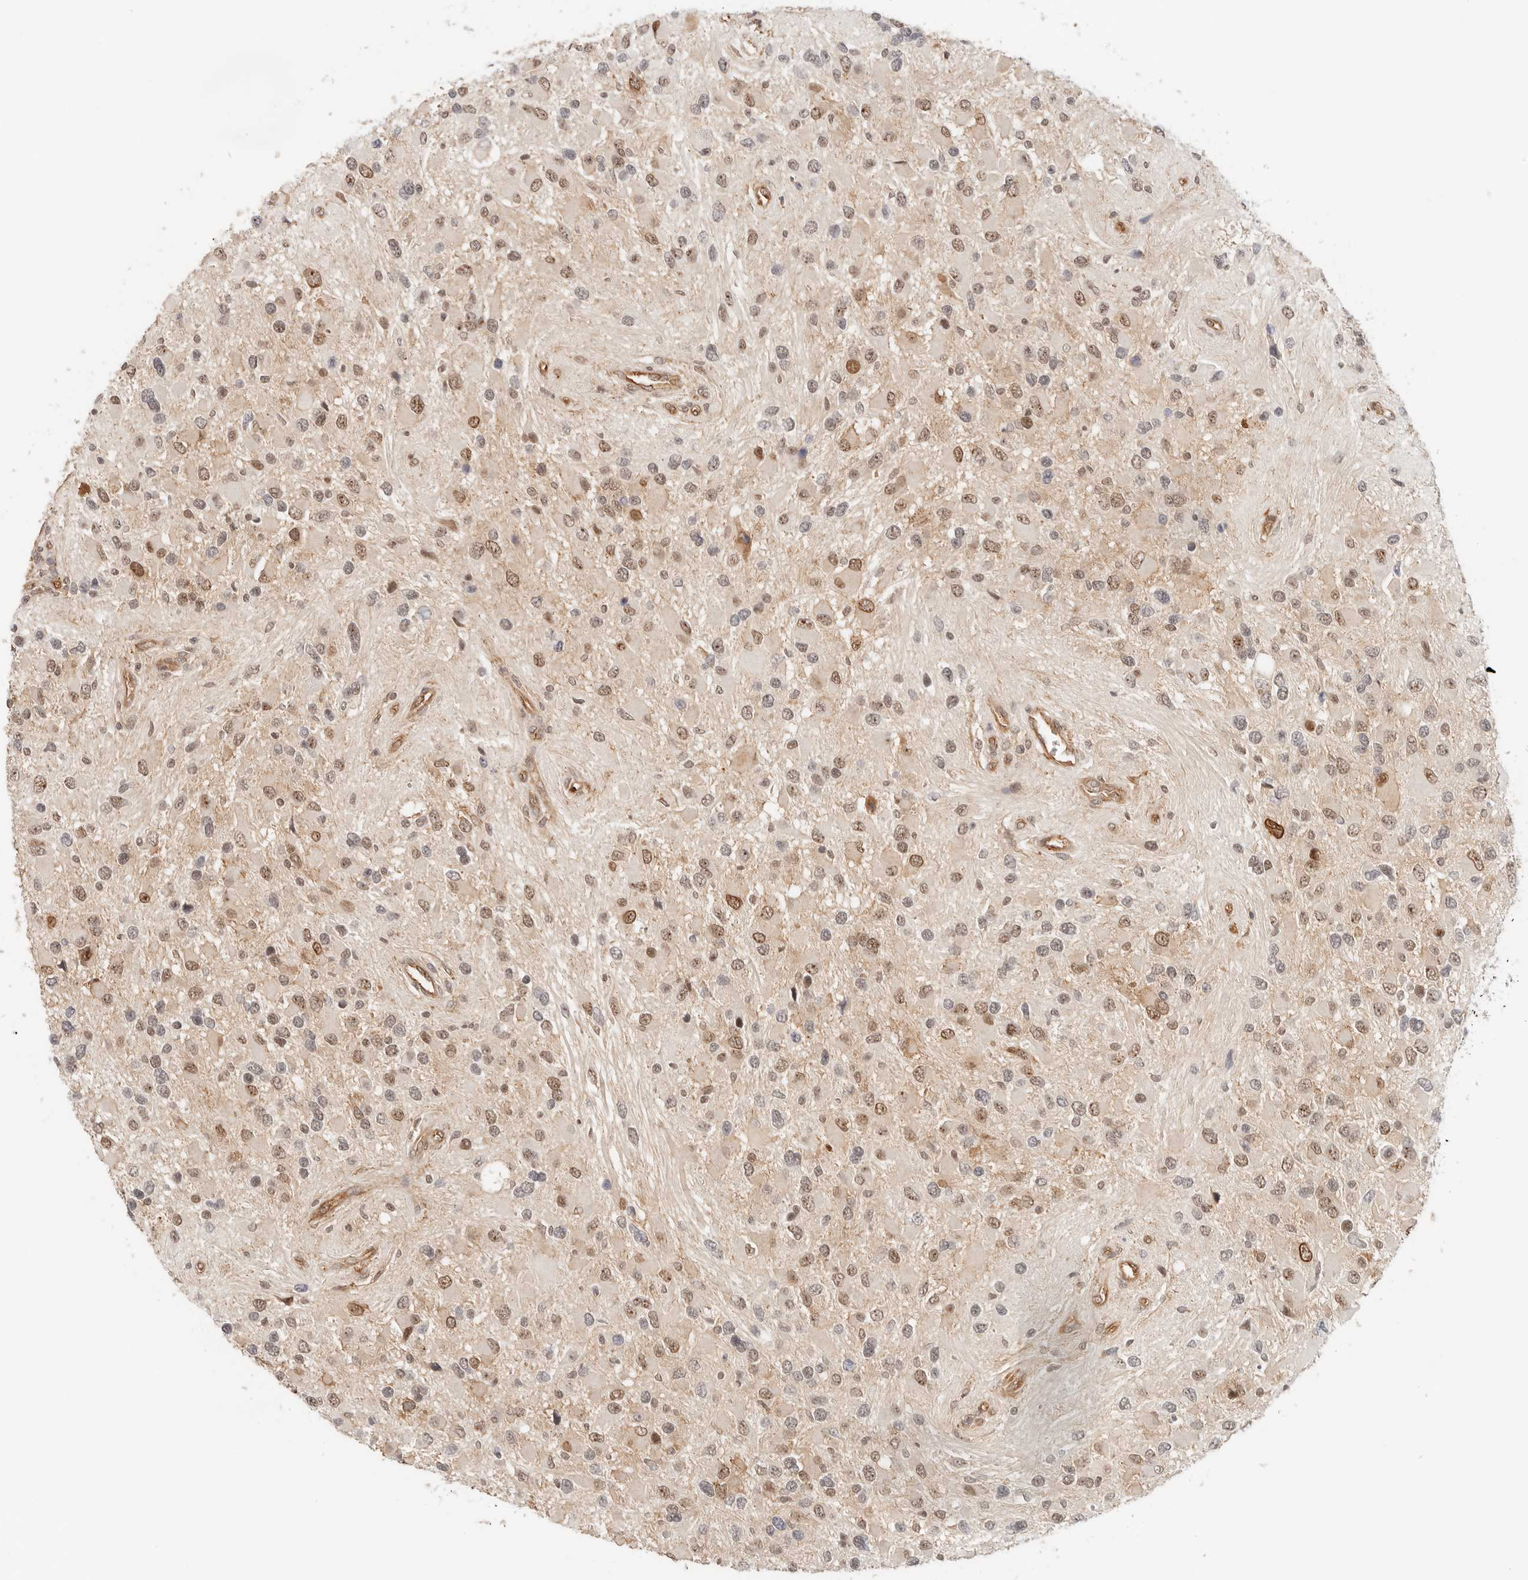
{"staining": {"intensity": "moderate", "quantity": ">75%", "location": "nuclear"}, "tissue": "glioma", "cell_type": "Tumor cells", "image_type": "cancer", "snomed": [{"axis": "morphology", "description": "Glioma, malignant, High grade"}, {"axis": "topography", "description": "Brain"}], "caption": "Protein staining of malignant high-grade glioma tissue demonstrates moderate nuclear positivity in about >75% of tumor cells. (DAB (3,3'-diaminobenzidine) = brown stain, brightfield microscopy at high magnification).", "gene": "HEXD", "patient": {"sex": "male", "age": 53}}